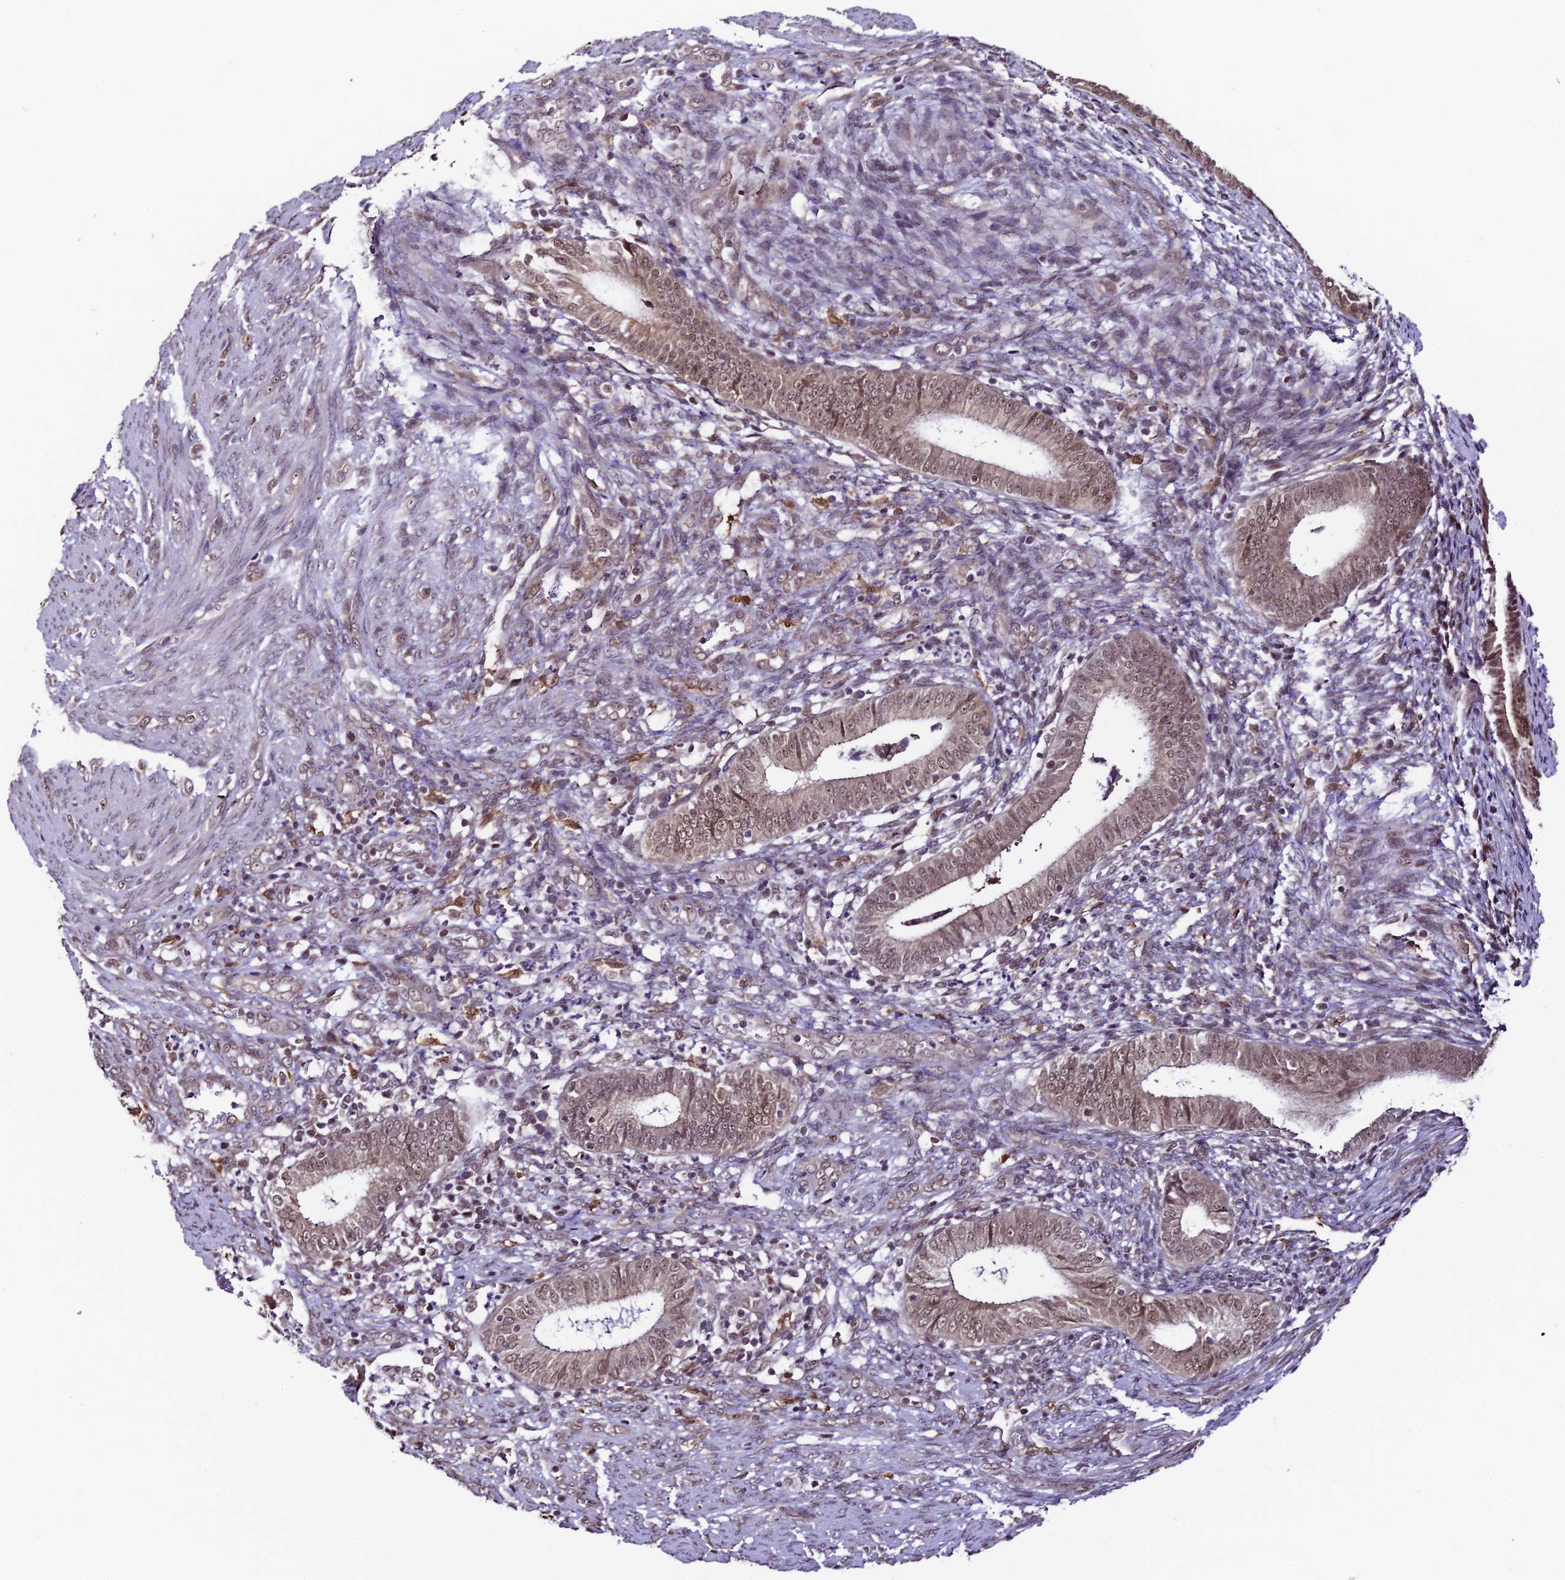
{"staining": {"intensity": "weak", "quantity": ">75%", "location": "cytoplasmic/membranous,nuclear"}, "tissue": "endometrial cancer", "cell_type": "Tumor cells", "image_type": "cancer", "snomed": [{"axis": "morphology", "description": "Adenocarcinoma, NOS"}, {"axis": "topography", "description": "Endometrium"}], "caption": "Immunohistochemistry (IHC) (DAB (3,3'-diaminobenzidine)) staining of human endometrial adenocarcinoma exhibits weak cytoplasmic/membranous and nuclear protein staining in approximately >75% of tumor cells.", "gene": "TRIM22", "patient": {"sex": "female", "age": 51}}